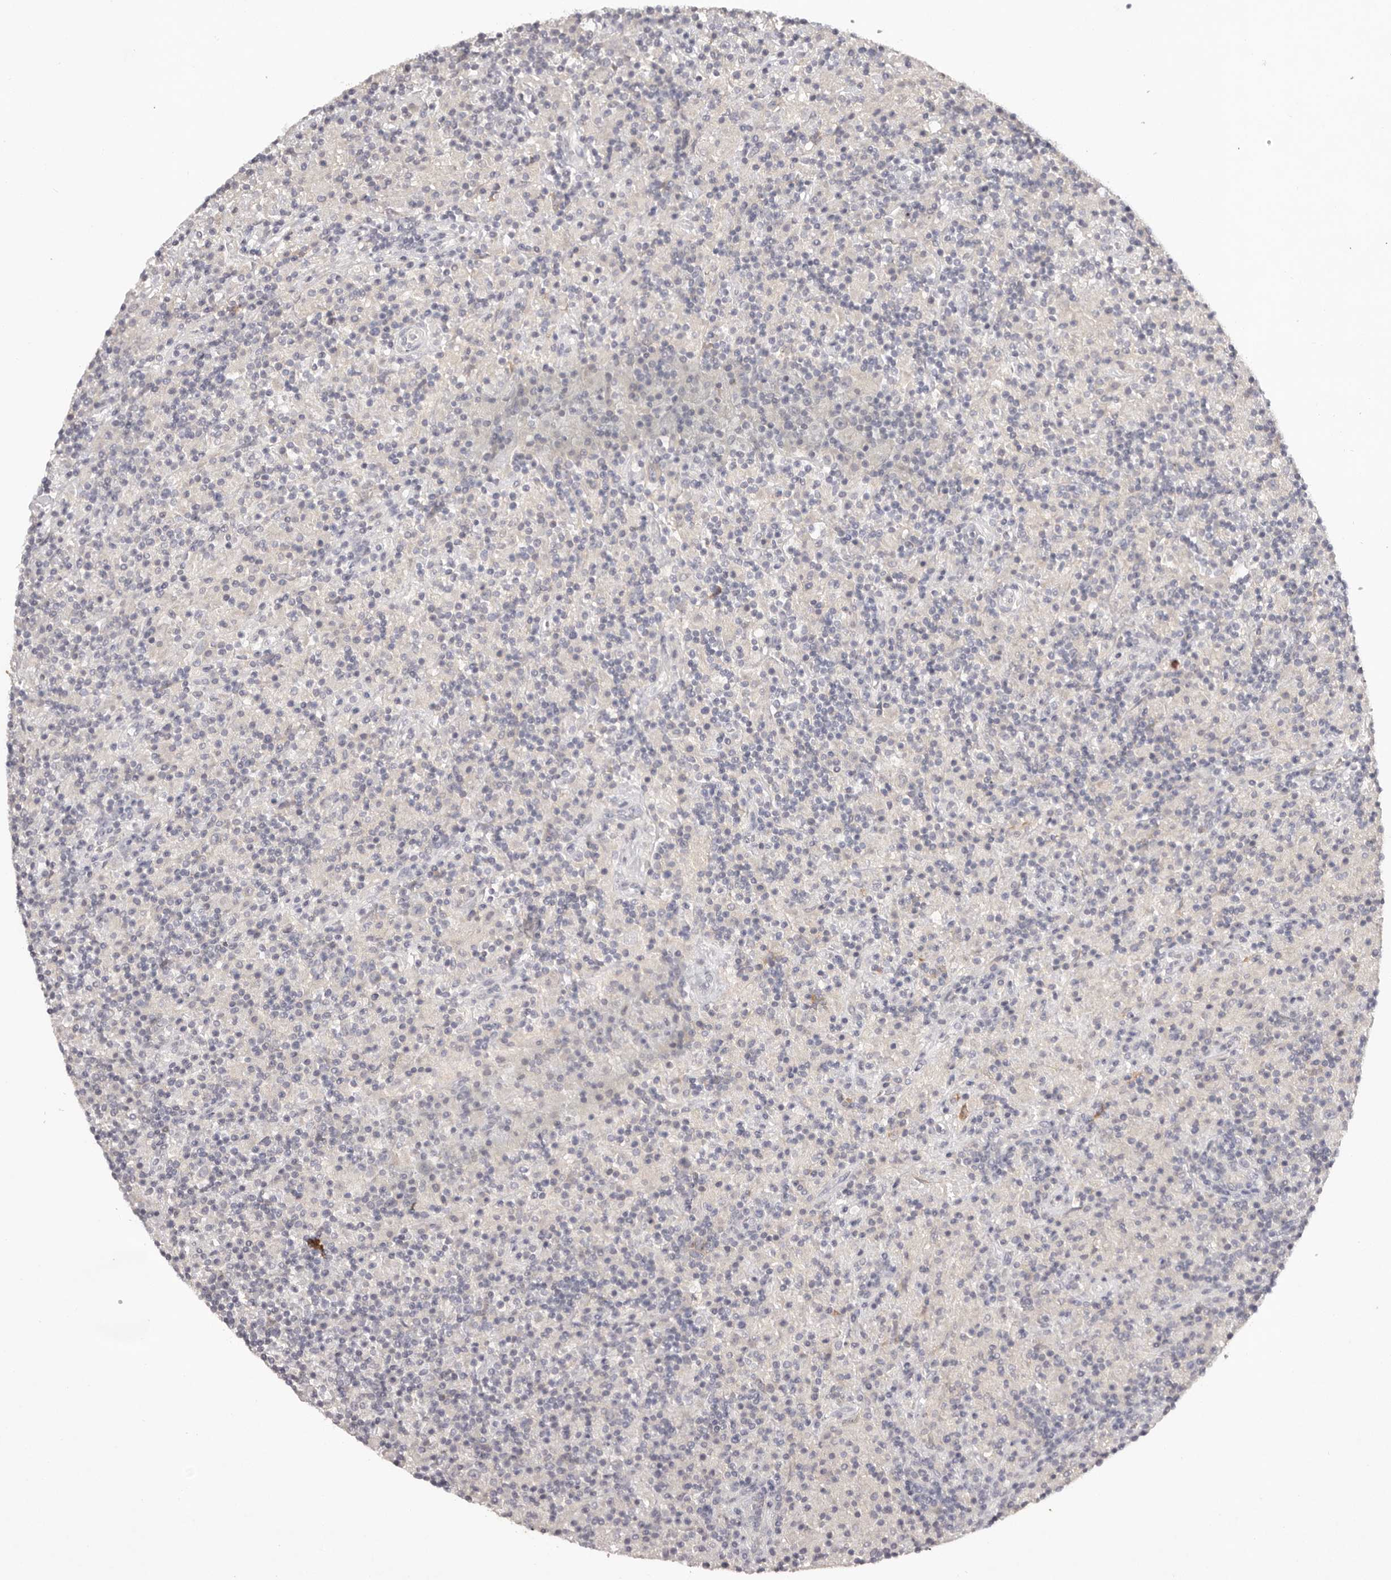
{"staining": {"intensity": "negative", "quantity": "none", "location": "none"}, "tissue": "lymphoma", "cell_type": "Tumor cells", "image_type": "cancer", "snomed": [{"axis": "morphology", "description": "Hodgkin's disease, NOS"}, {"axis": "topography", "description": "Lymph node"}], "caption": "DAB (3,3'-diaminobenzidine) immunohistochemical staining of human lymphoma demonstrates no significant expression in tumor cells.", "gene": "SCUBE2", "patient": {"sex": "male", "age": 70}}